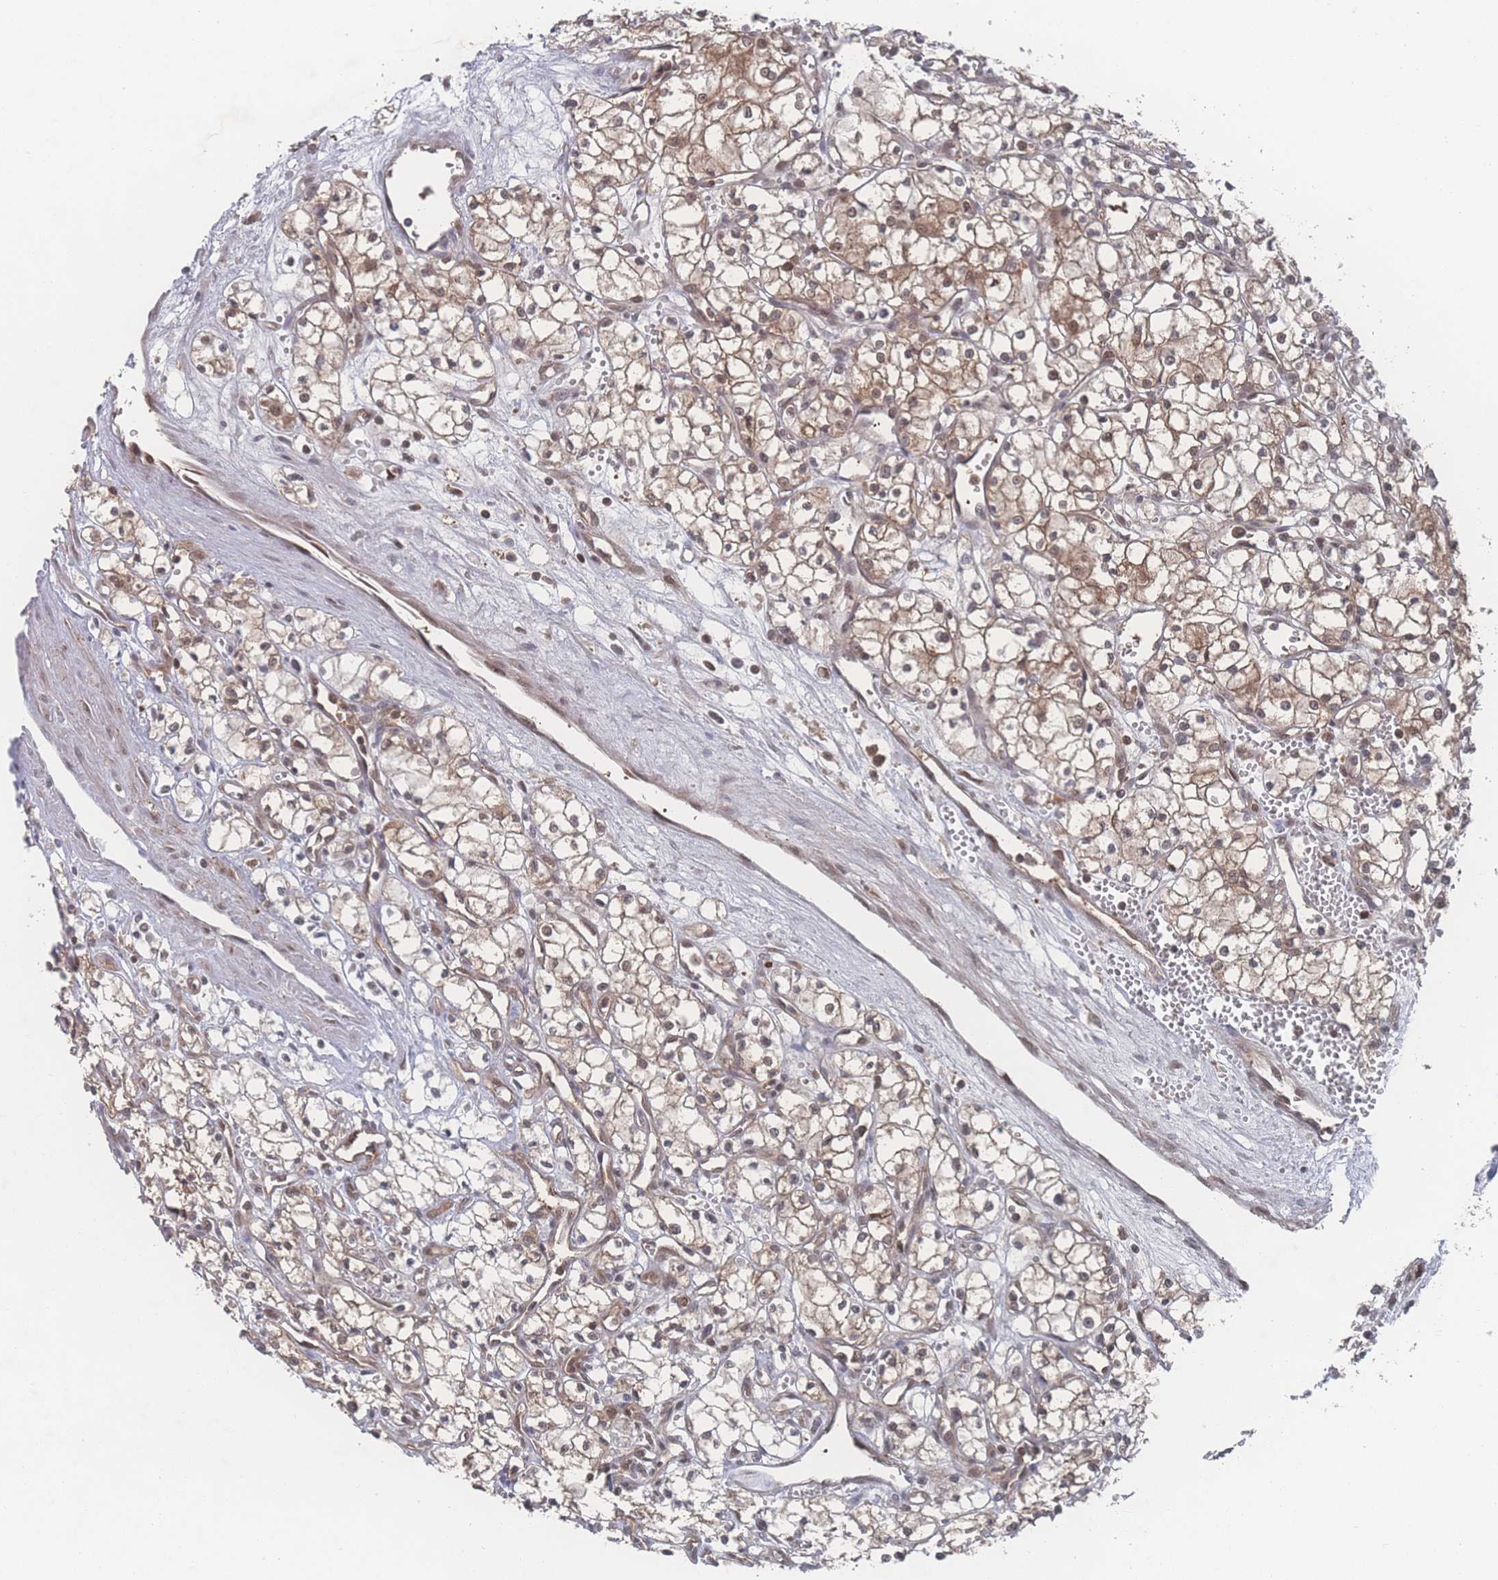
{"staining": {"intensity": "weak", "quantity": ">75%", "location": "cytoplasmic/membranous,nuclear"}, "tissue": "renal cancer", "cell_type": "Tumor cells", "image_type": "cancer", "snomed": [{"axis": "morphology", "description": "Adenocarcinoma, NOS"}, {"axis": "topography", "description": "Kidney"}], "caption": "A photomicrograph of adenocarcinoma (renal) stained for a protein reveals weak cytoplasmic/membranous and nuclear brown staining in tumor cells.", "gene": "PSMA1", "patient": {"sex": "male", "age": 59}}